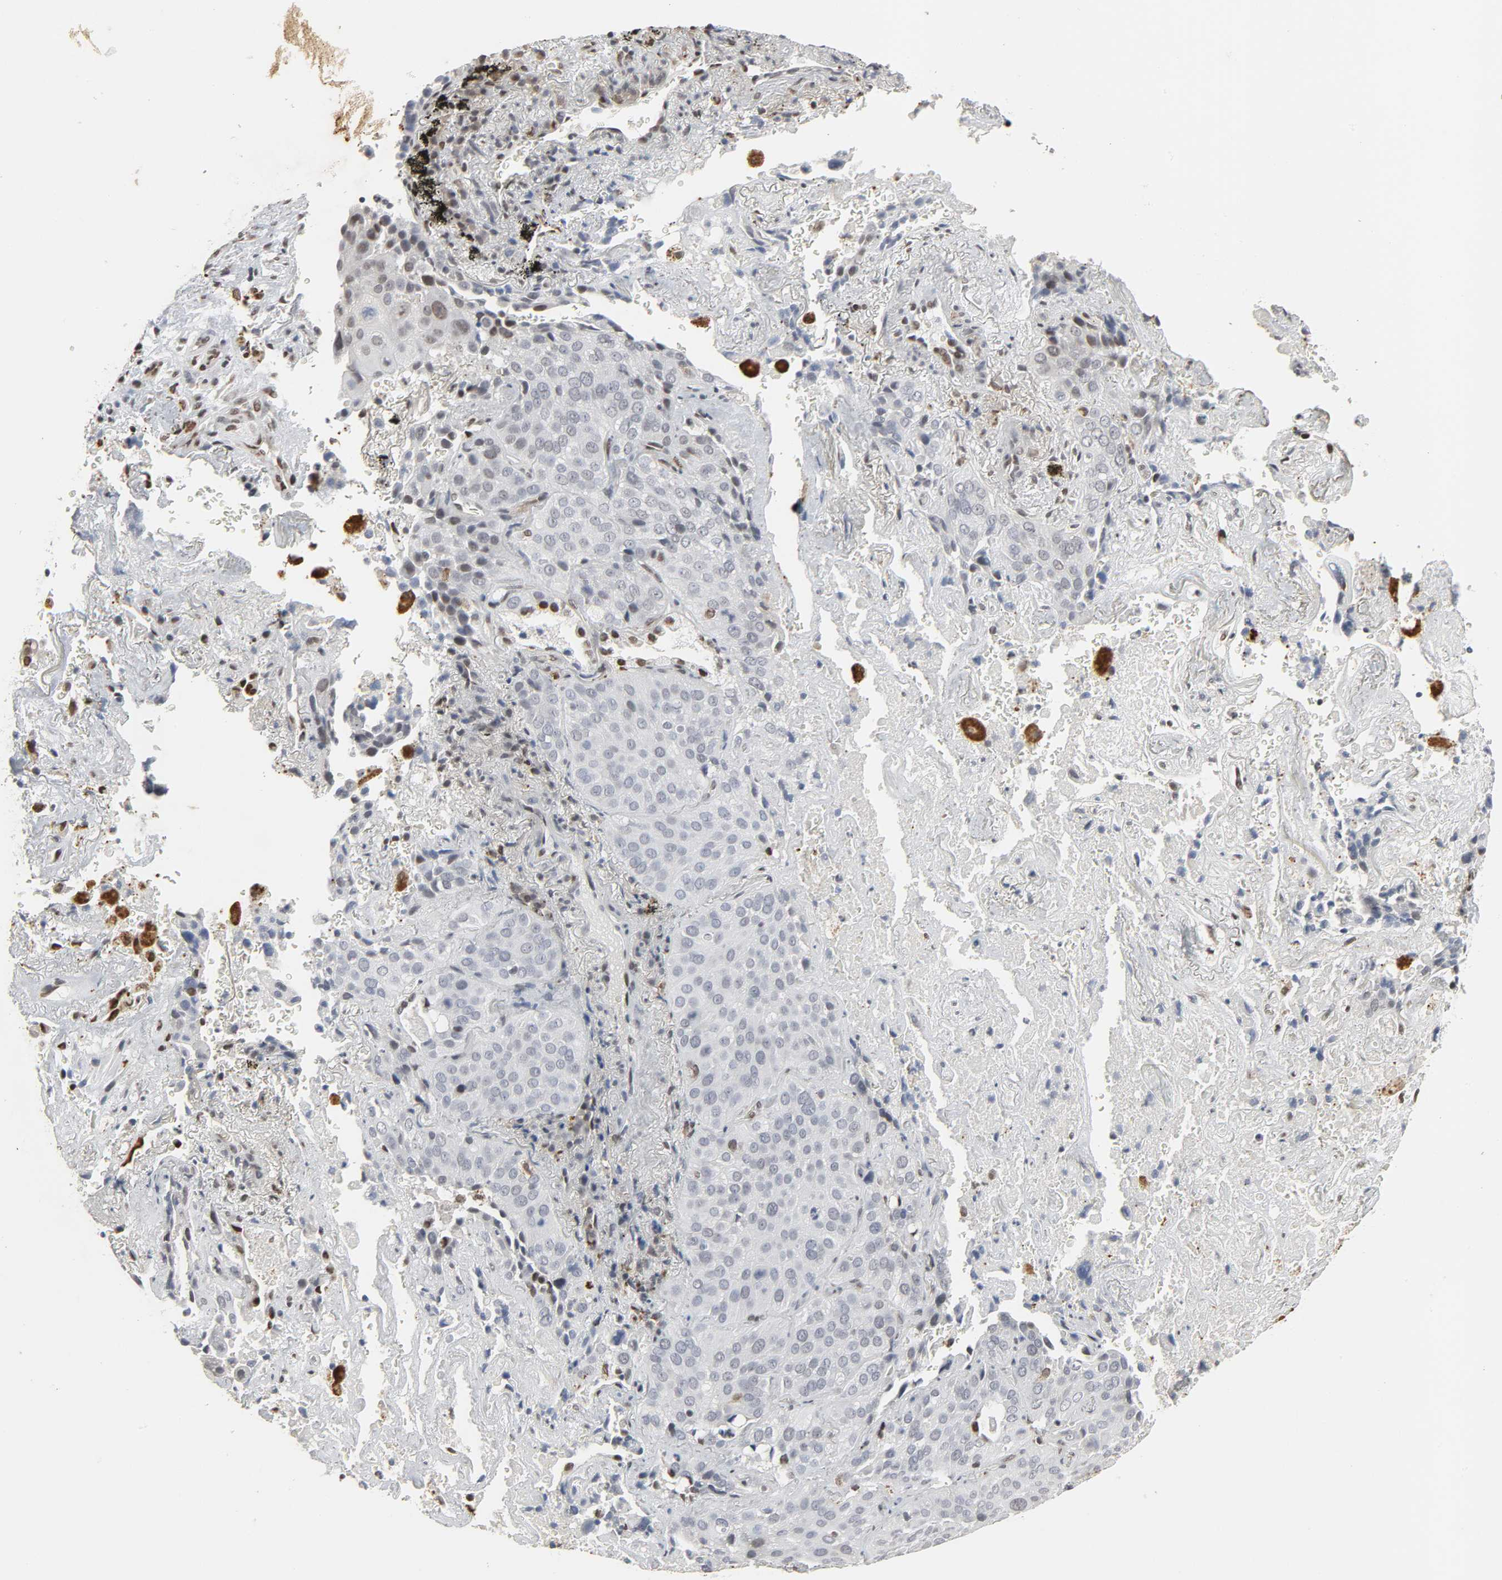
{"staining": {"intensity": "weak", "quantity": "<25%", "location": "nuclear"}, "tissue": "lung cancer", "cell_type": "Tumor cells", "image_type": "cancer", "snomed": [{"axis": "morphology", "description": "Squamous cell carcinoma, NOS"}, {"axis": "topography", "description": "Lung"}], "caption": "DAB (3,3'-diaminobenzidine) immunohistochemical staining of squamous cell carcinoma (lung) demonstrates no significant positivity in tumor cells. The staining is performed using DAB (3,3'-diaminobenzidine) brown chromogen with nuclei counter-stained in using hematoxylin.", "gene": "DAZAP1", "patient": {"sex": "male", "age": 54}}